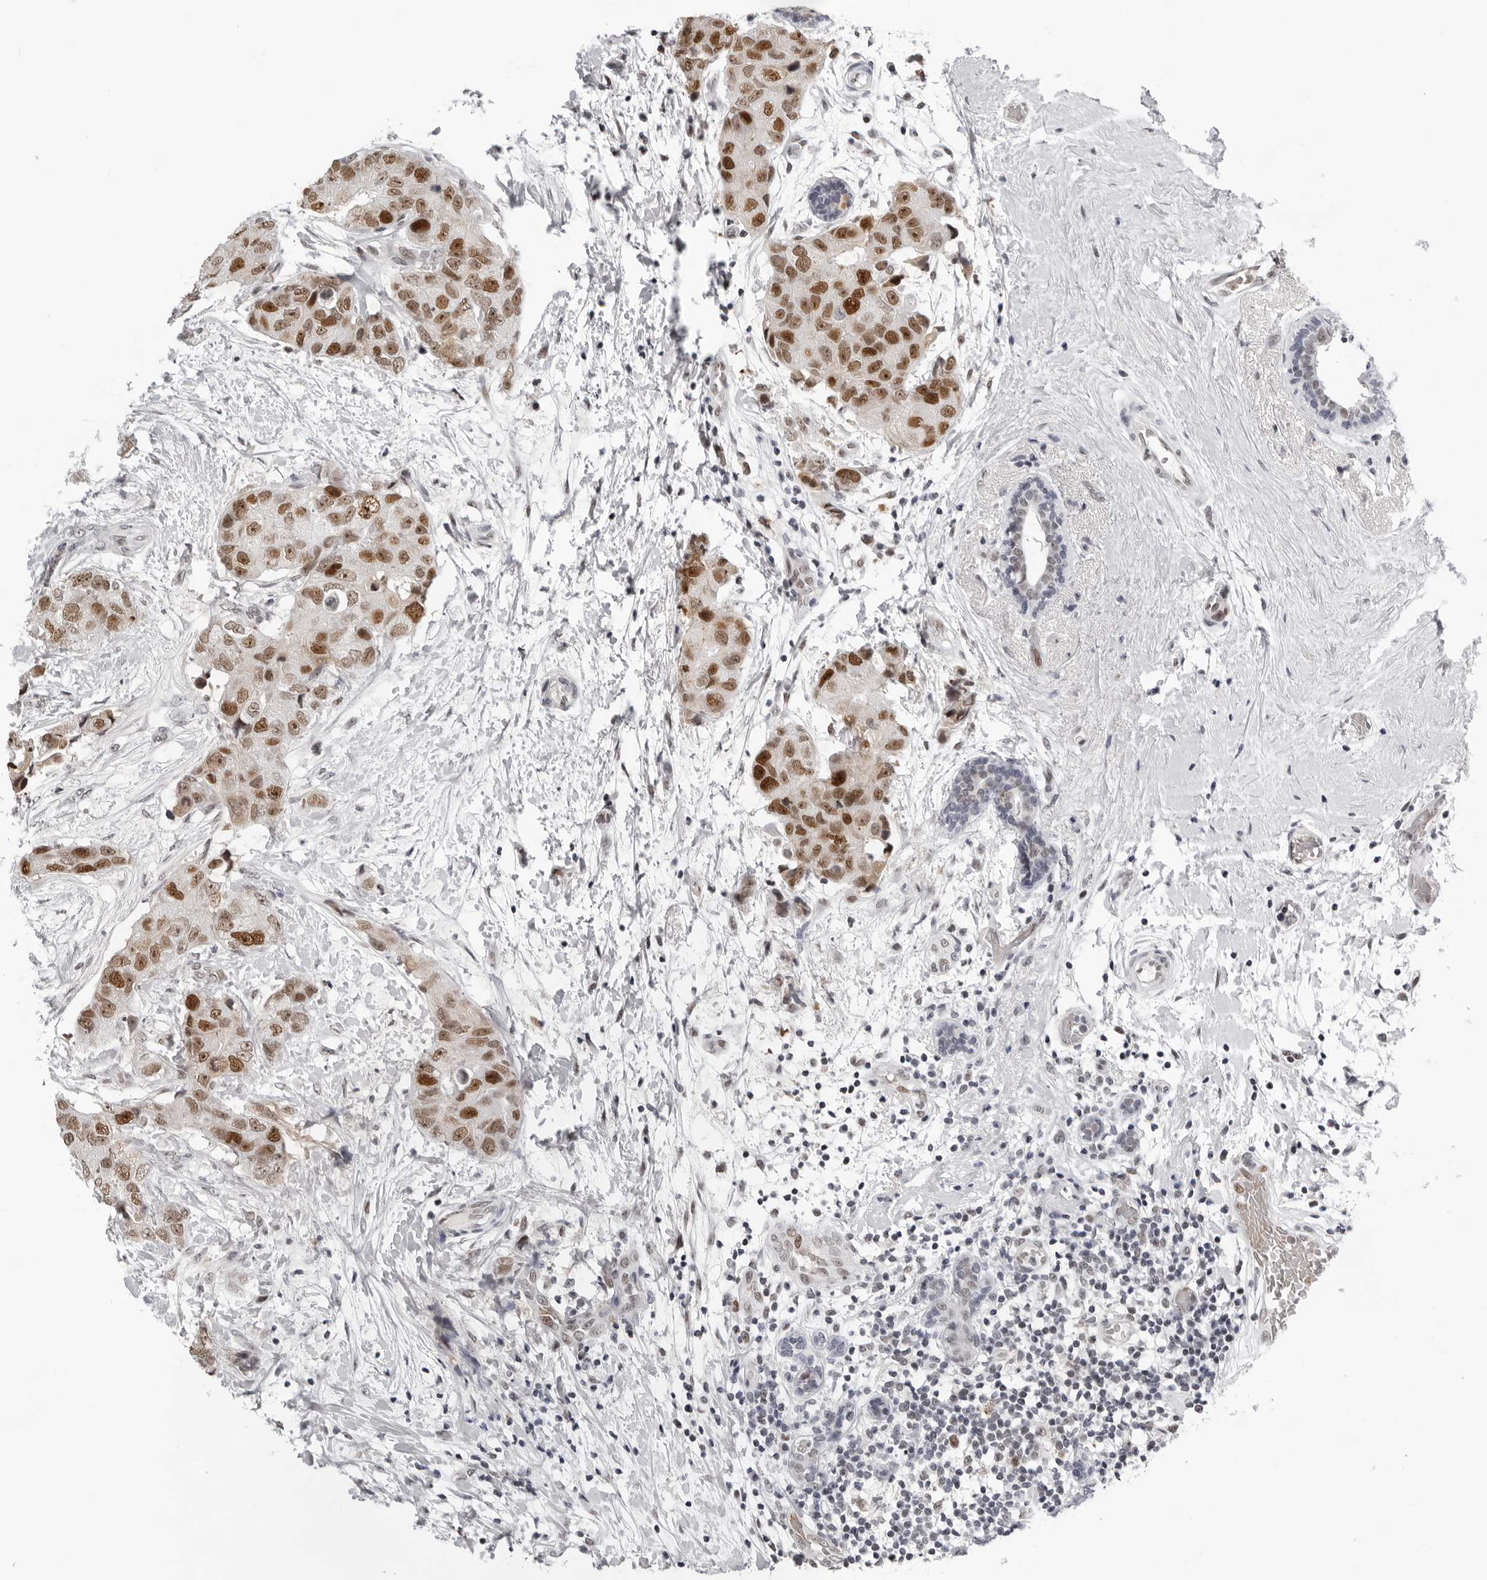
{"staining": {"intensity": "moderate", "quantity": ">75%", "location": "nuclear"}, "tissue": "breast cancer", "cell_type": "Tumor cells", "image_type": "cancer", "snomed": [{"axis": "morphology", "description": "Duct carcinoma"}, {"axis": "topography", "description": "Breast"}], "caption": "Moderate nuclear protein positivity is appreciated in approximately >75% of tumor cells in breast invasive ductal carcinoma.", "gene": "USP1", "patient": {"sex": "female", "age": 62}}